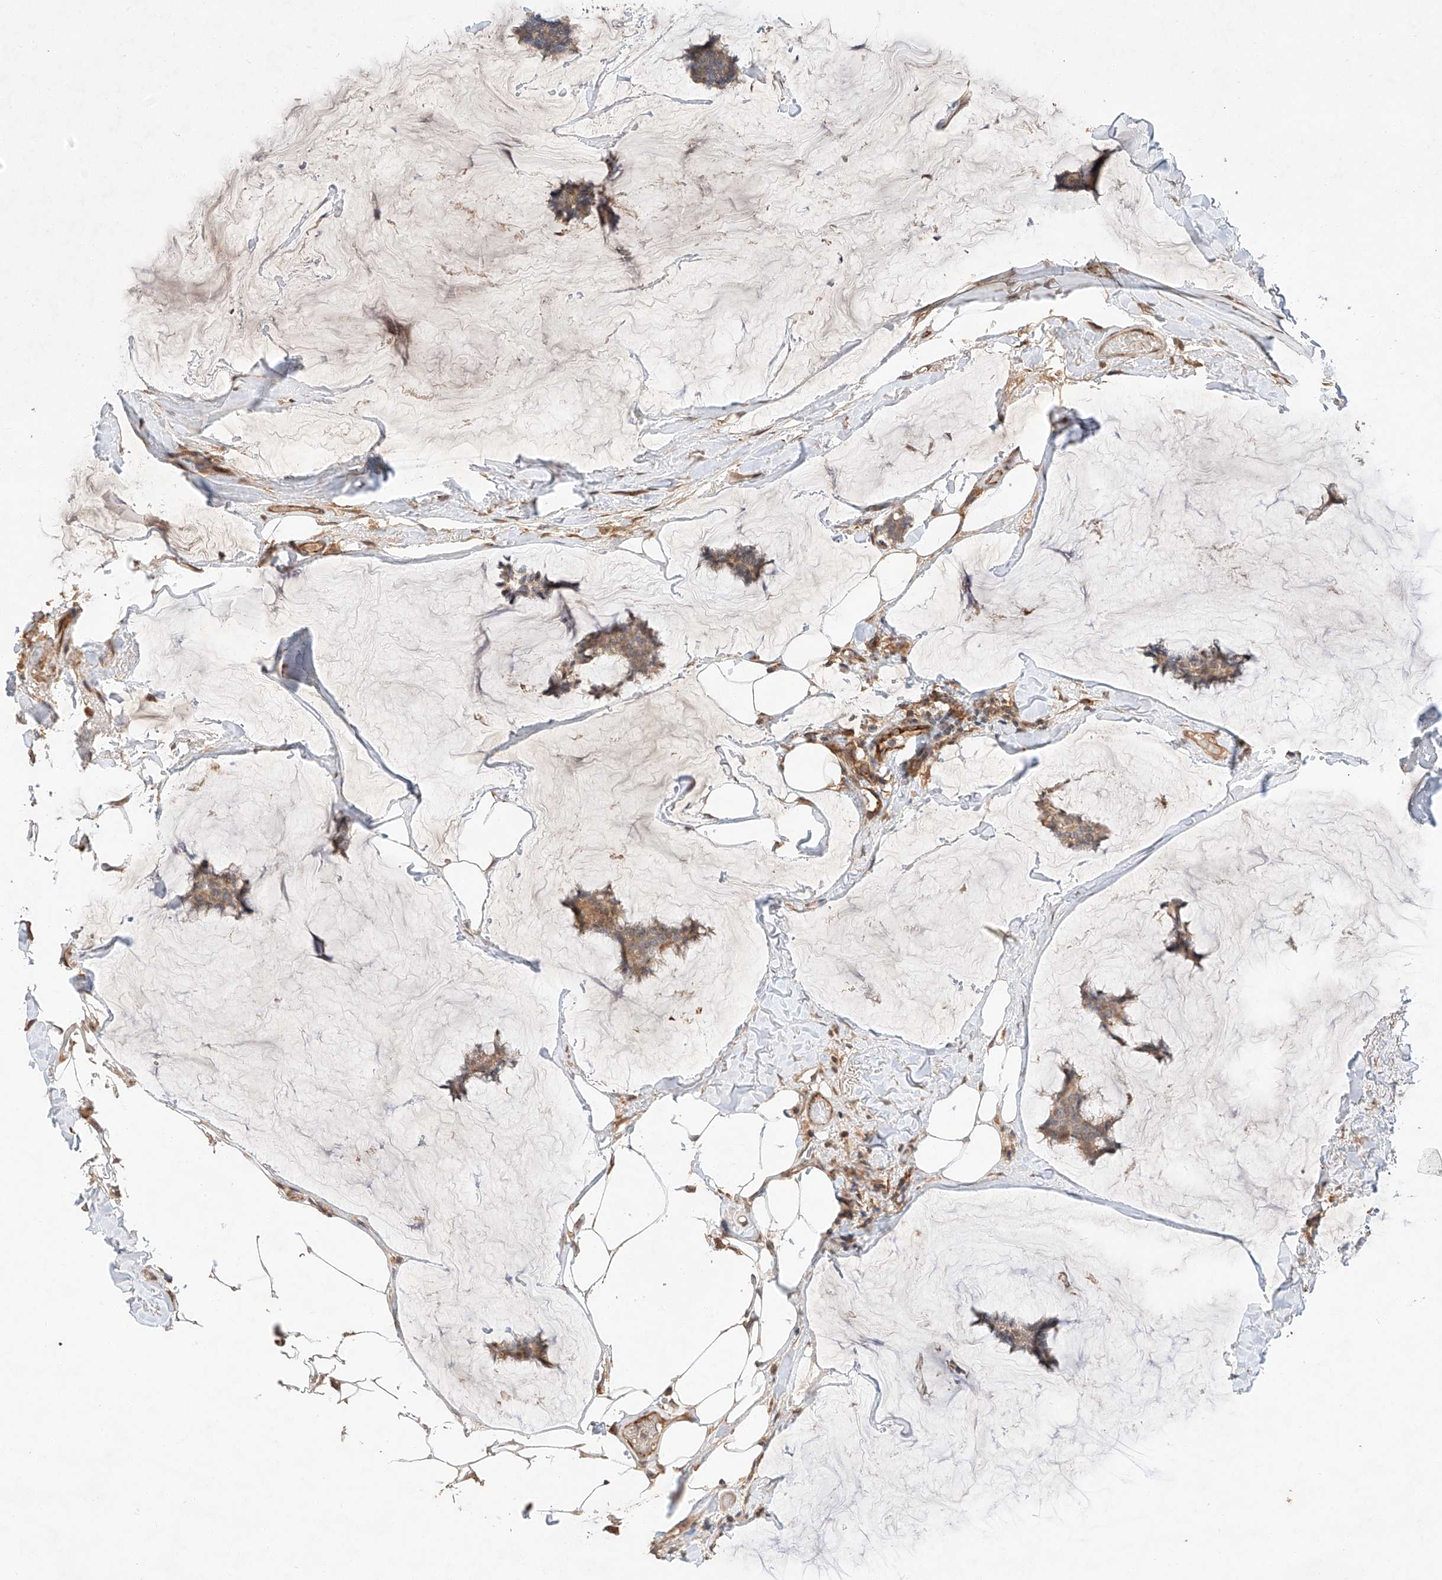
{"staining": {"intensity": "weak", "quantity": ">75%", "location": "cytoplasmic/membranous"}, "tissue": "breast cancer", "cell_type": "Tumor cells", "image_type": "cancer", "snomed": [{"axis": "morphology", "description": "Duct carcinoma"}, {"axis": "topography", "description": "Breast"}], "caption": "There is low levels of weak cytoplasmic/membranous expression in tumor cells of breast invasive ductal carcinoma, as demonstrated by immunohistochemical staining (brown color).", "gene": "SUSD6", "patient": {"sex": "female", "age": 93}}